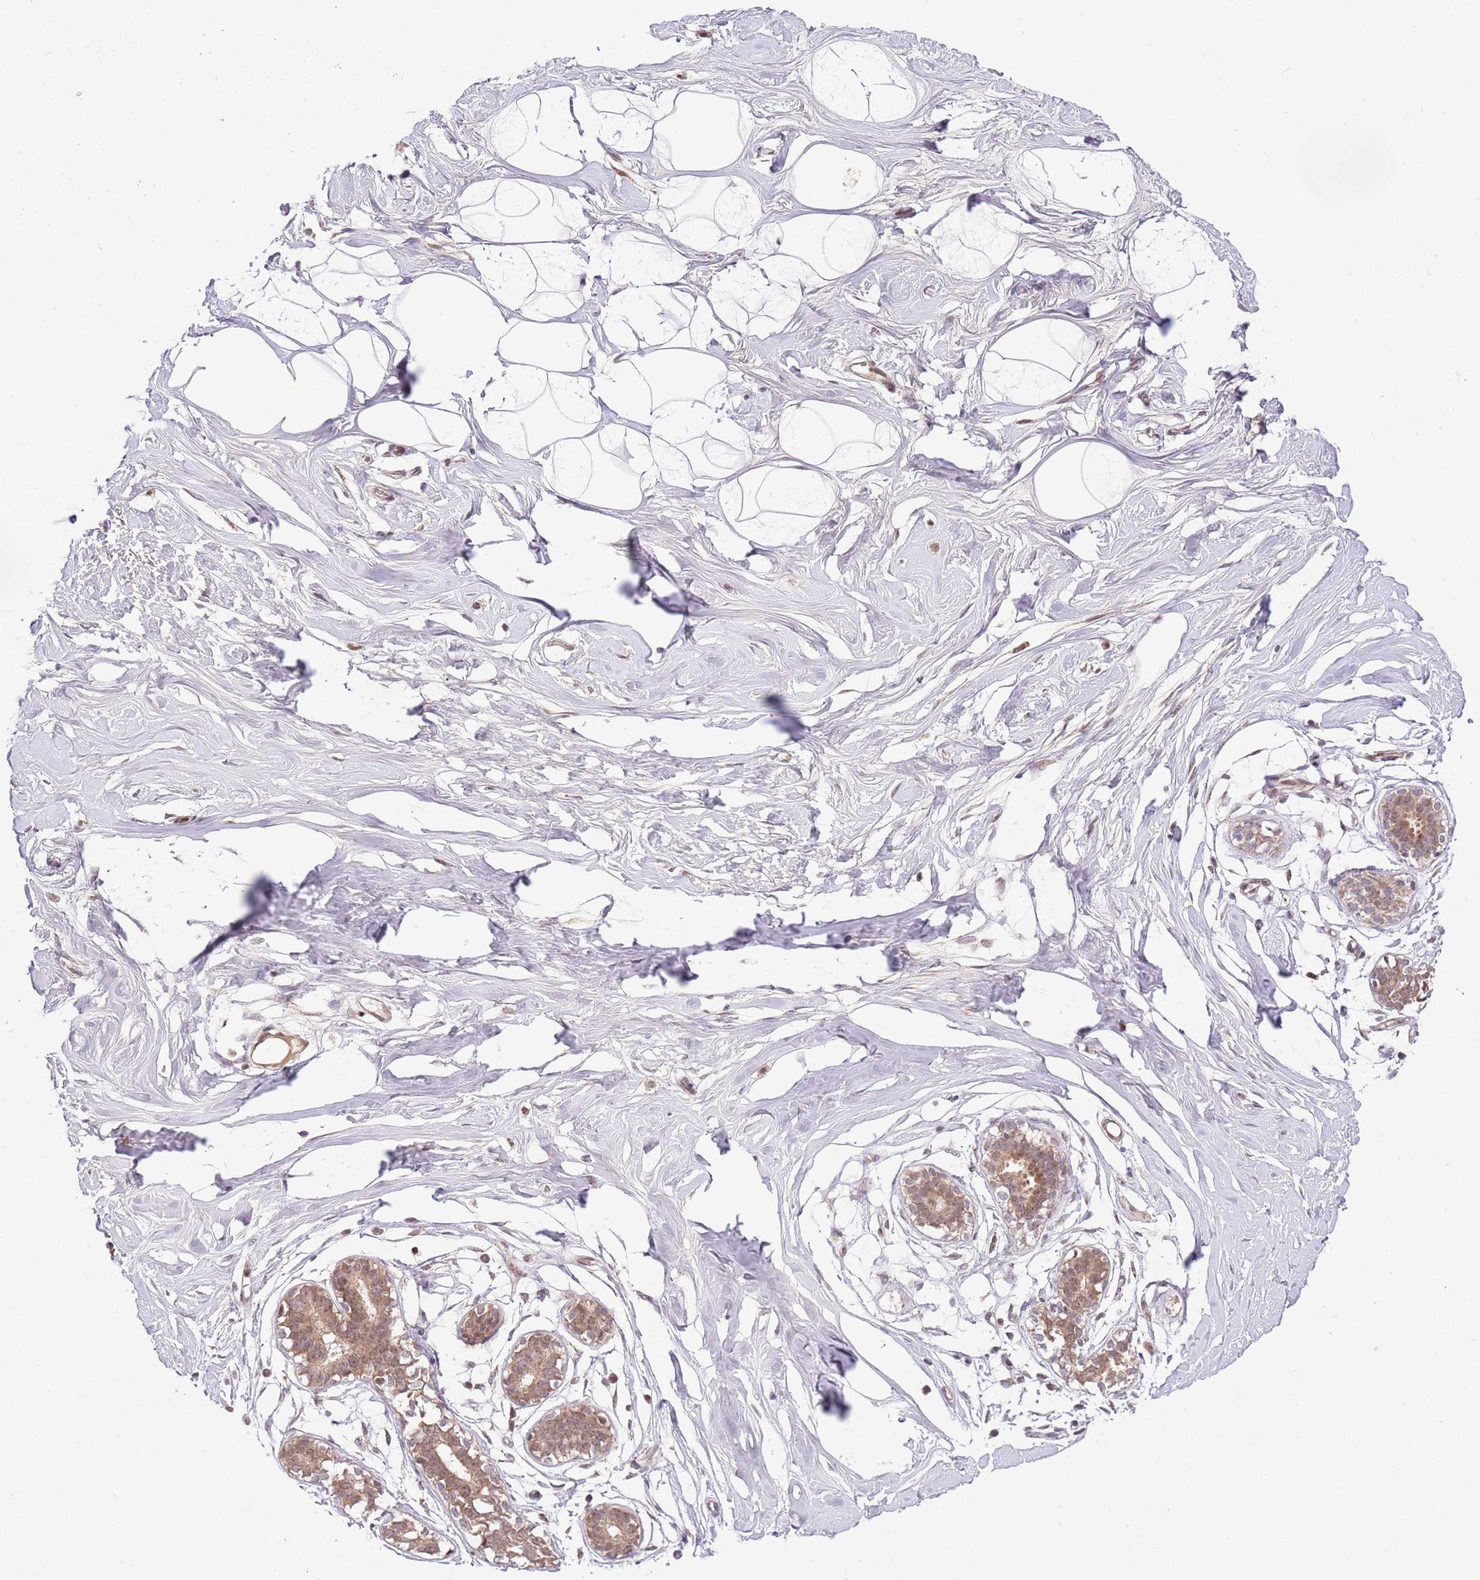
{"staining": {"intensity": "negative", "quantity": "none", "location": "none"}, "tissue": "breast", "cell_type": "Adipocytes", "image_type": "normal", "snomed": [{"axis": "morphology", "description": "Normal tissue, NOS"}, {"axis": "morphology", "description": "Adenoma, NOS"}, {"axis": "topography", "description": "Breast"}], "caption": "IHC of normal human breast reveals no expression in adipocytes. (DAB (3,3'-diaminobenzidine) immunohistochemistry (IHC), high magnification).", "gene": "CHD1", "patient": {"sex": "female", "age": 23}}